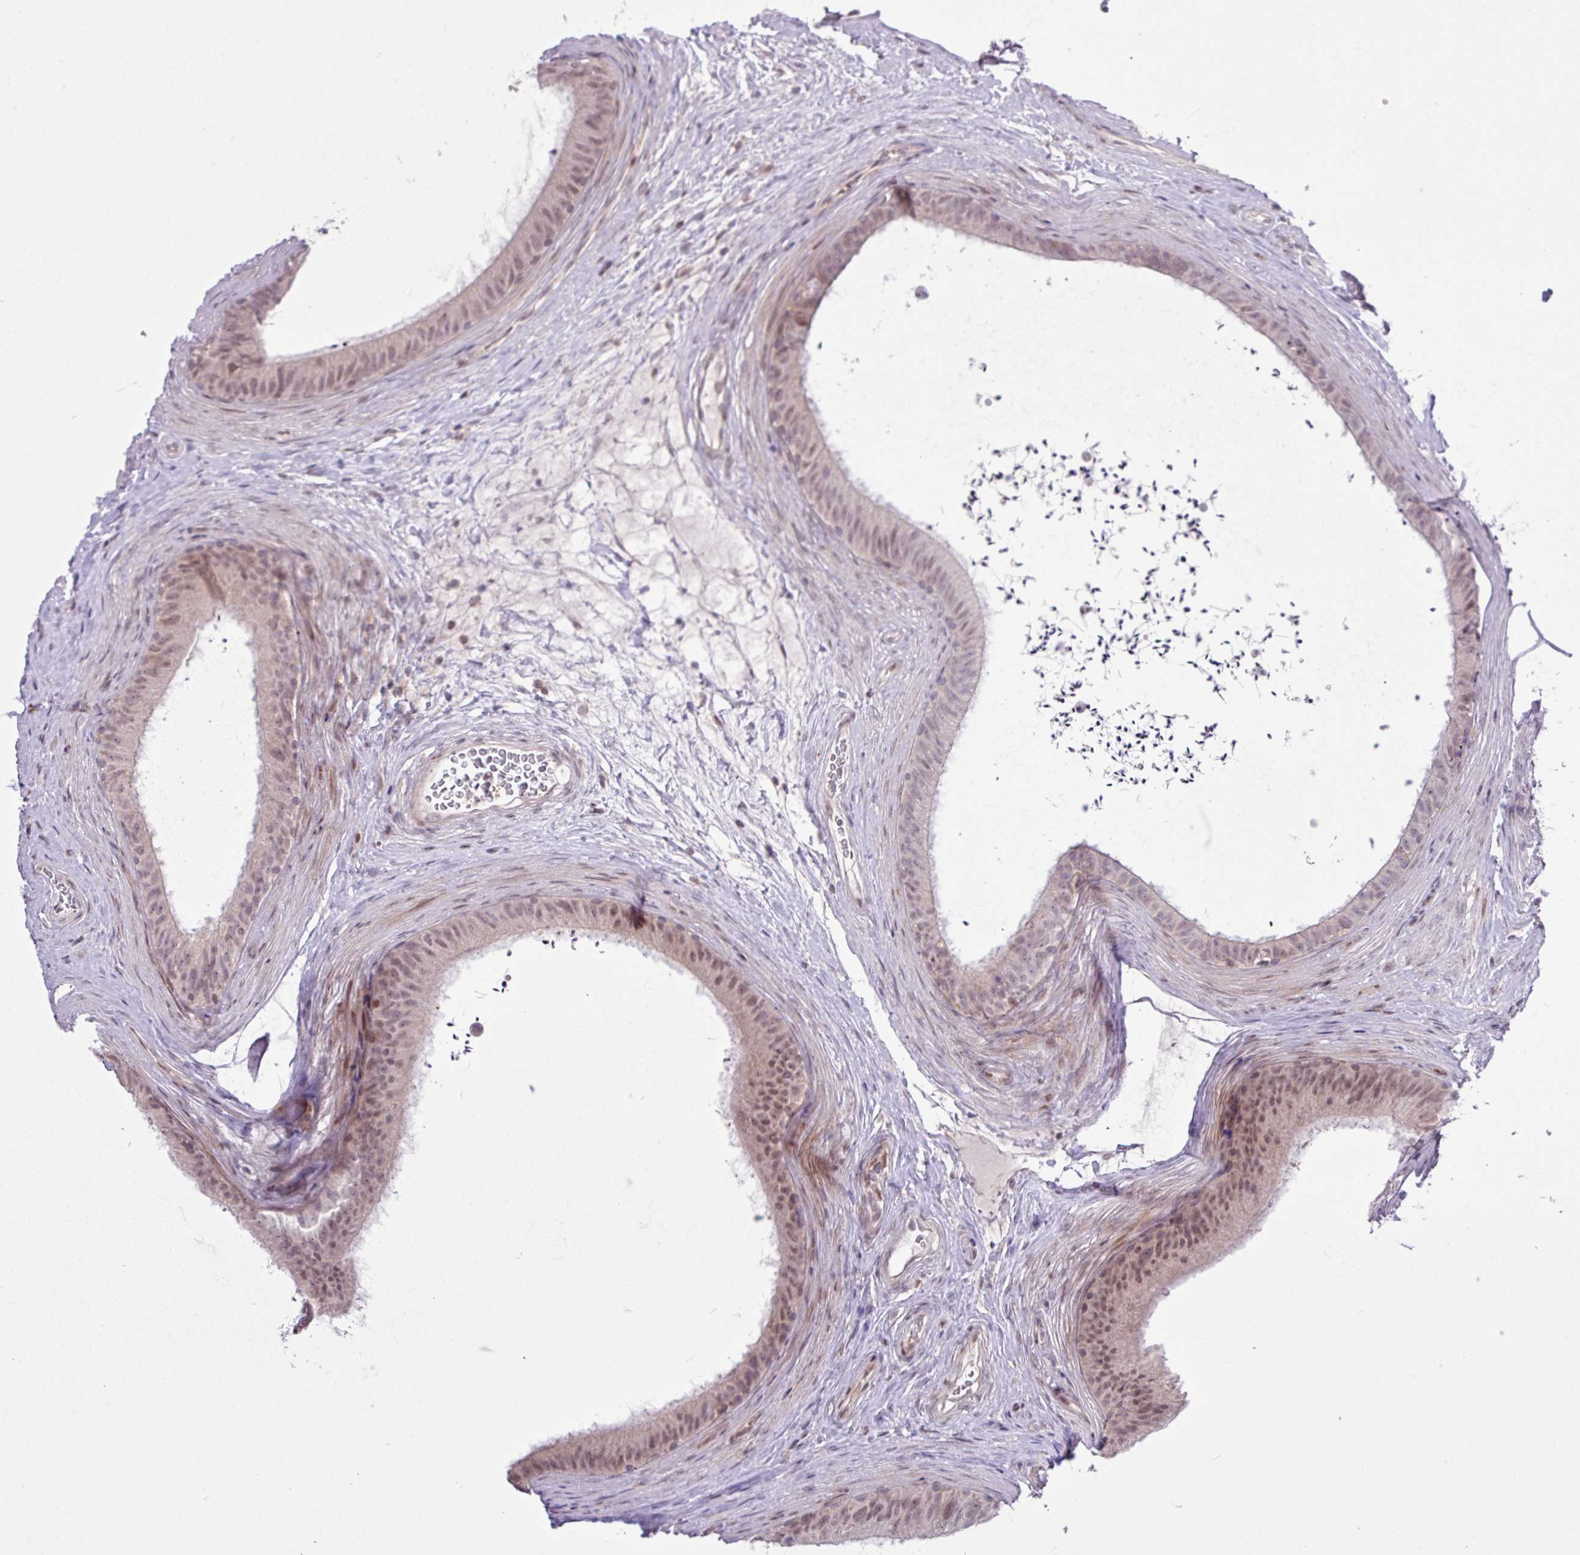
{"staining": {"intensity": "moderate", "quantity": "25%-75%", "location": "cytoplasmic/membranous,nuclear"}, "tissue": "epididymis", "cell_type": "Glandular cells", "image_type": "normal", "snomed": [{"axis": "morphology", "description": "Normal tissue, NOS"}, {"axis": "topography", "description": "Testis"}, {"axis": "topography", "description": "Epididymis"}], "caption": "Immunohistochemical staining of unremarkable epididymis displays medium levels of moderate cytoplasmic/membranous,nuclear positivity in about 25%-75% of glandular cells.", "gene": "RTL3", "patient": {"sex": "male", "age": 41}}